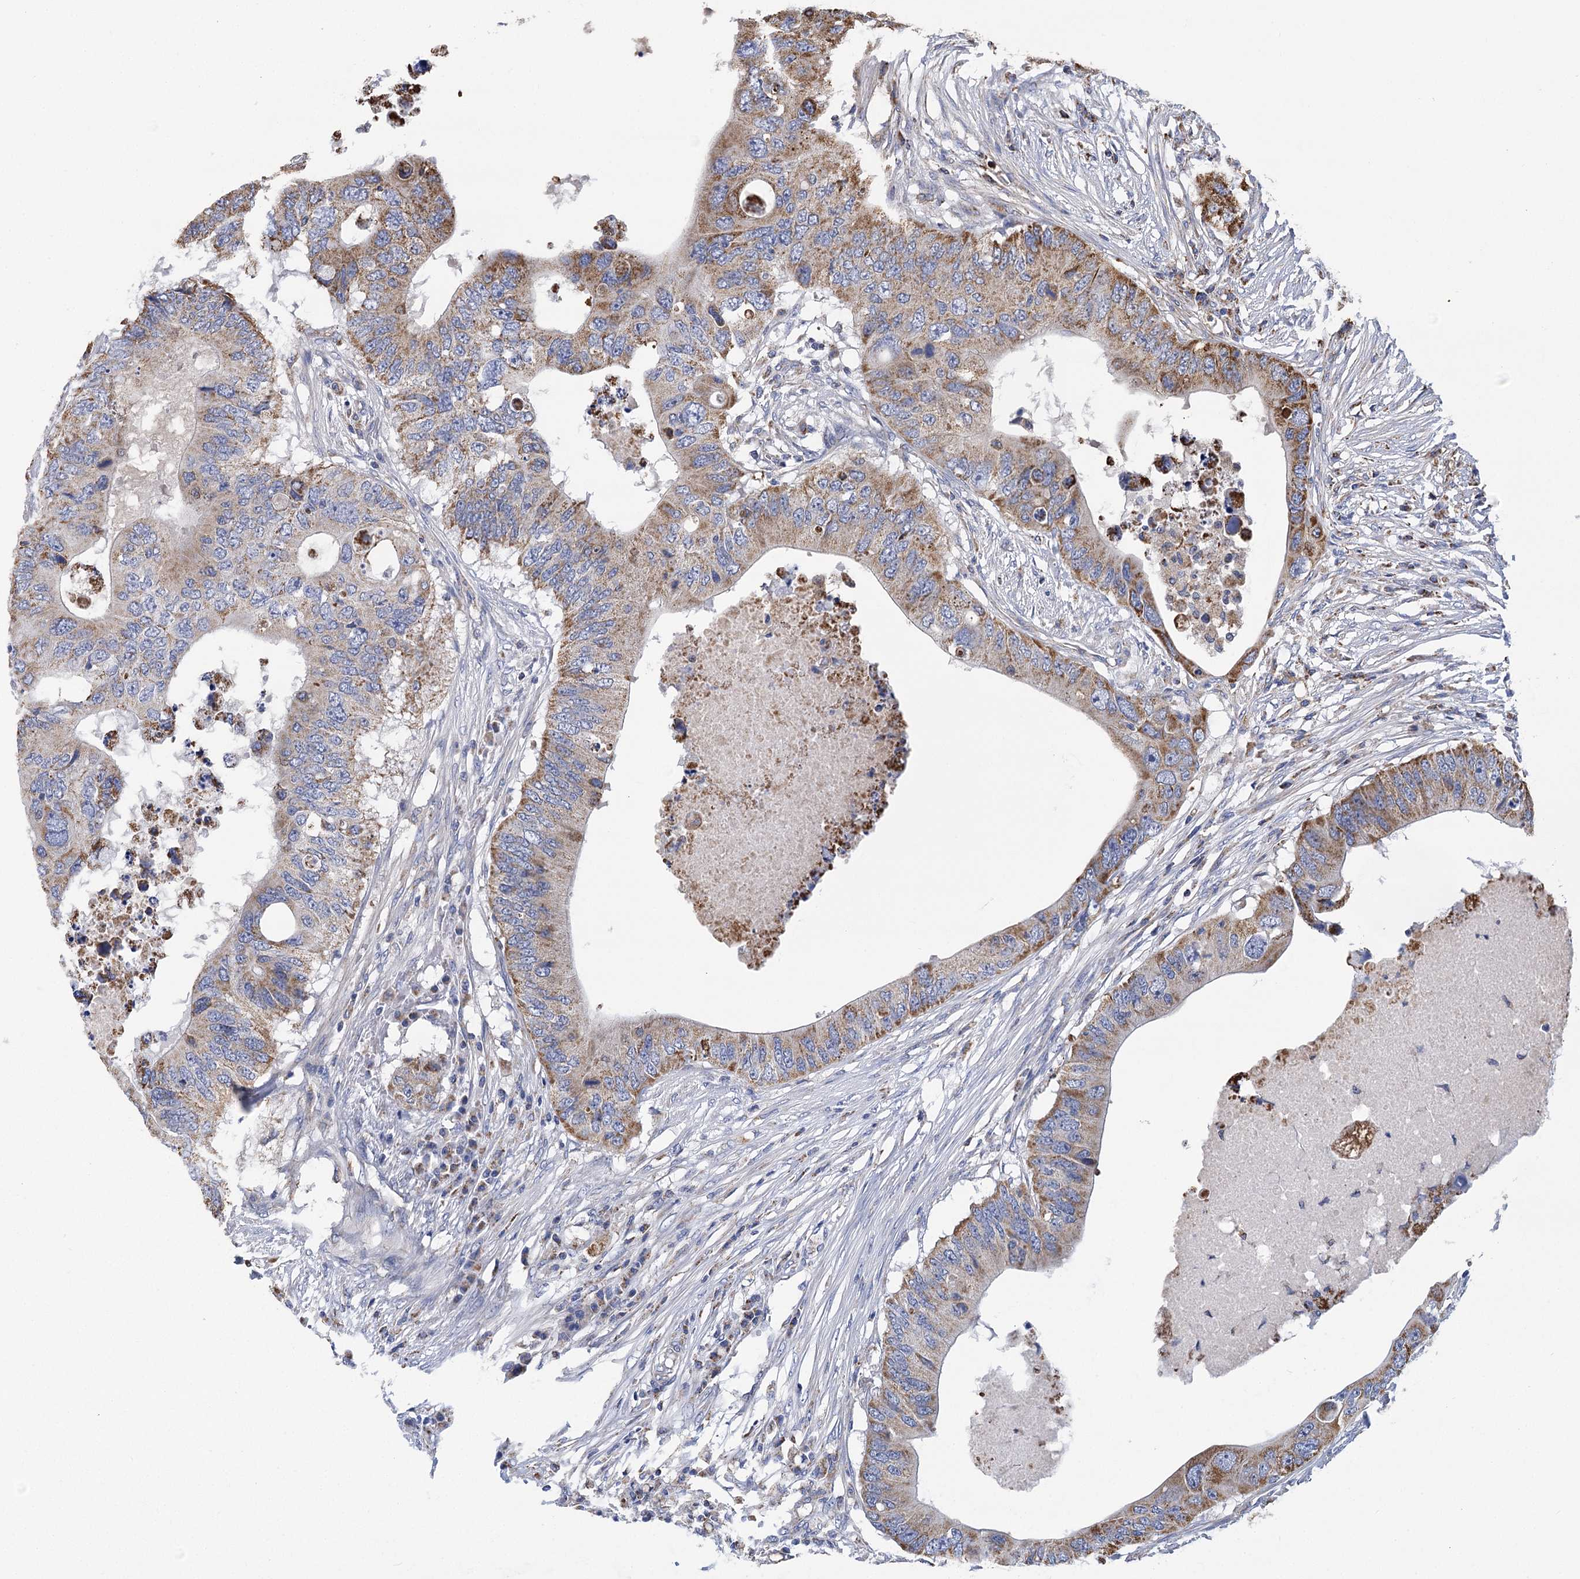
{"staining": {"intensity": "moderate", "quantity": ">75%", "location": "cytoplasmic/membranous"}, "tissue": "colorectal cancer", "cell_type": "Tumor cells", "image_type": "cancer", "snomed": [{"axis": "morphology", "description": "Adenocarcinoma, NOS"}, {"axis": "topography", "description": "Colon"}], "caption": "This histopathology image exhibits immunohistochemistry (IHC) staining of colorectal adenocarcinoma, with medium moderate cytoplasmic/membranous staining in approximately >75% of tumor cells.", "gene": "CCDC73", "patient": {"sex": "male", "age": 71}}